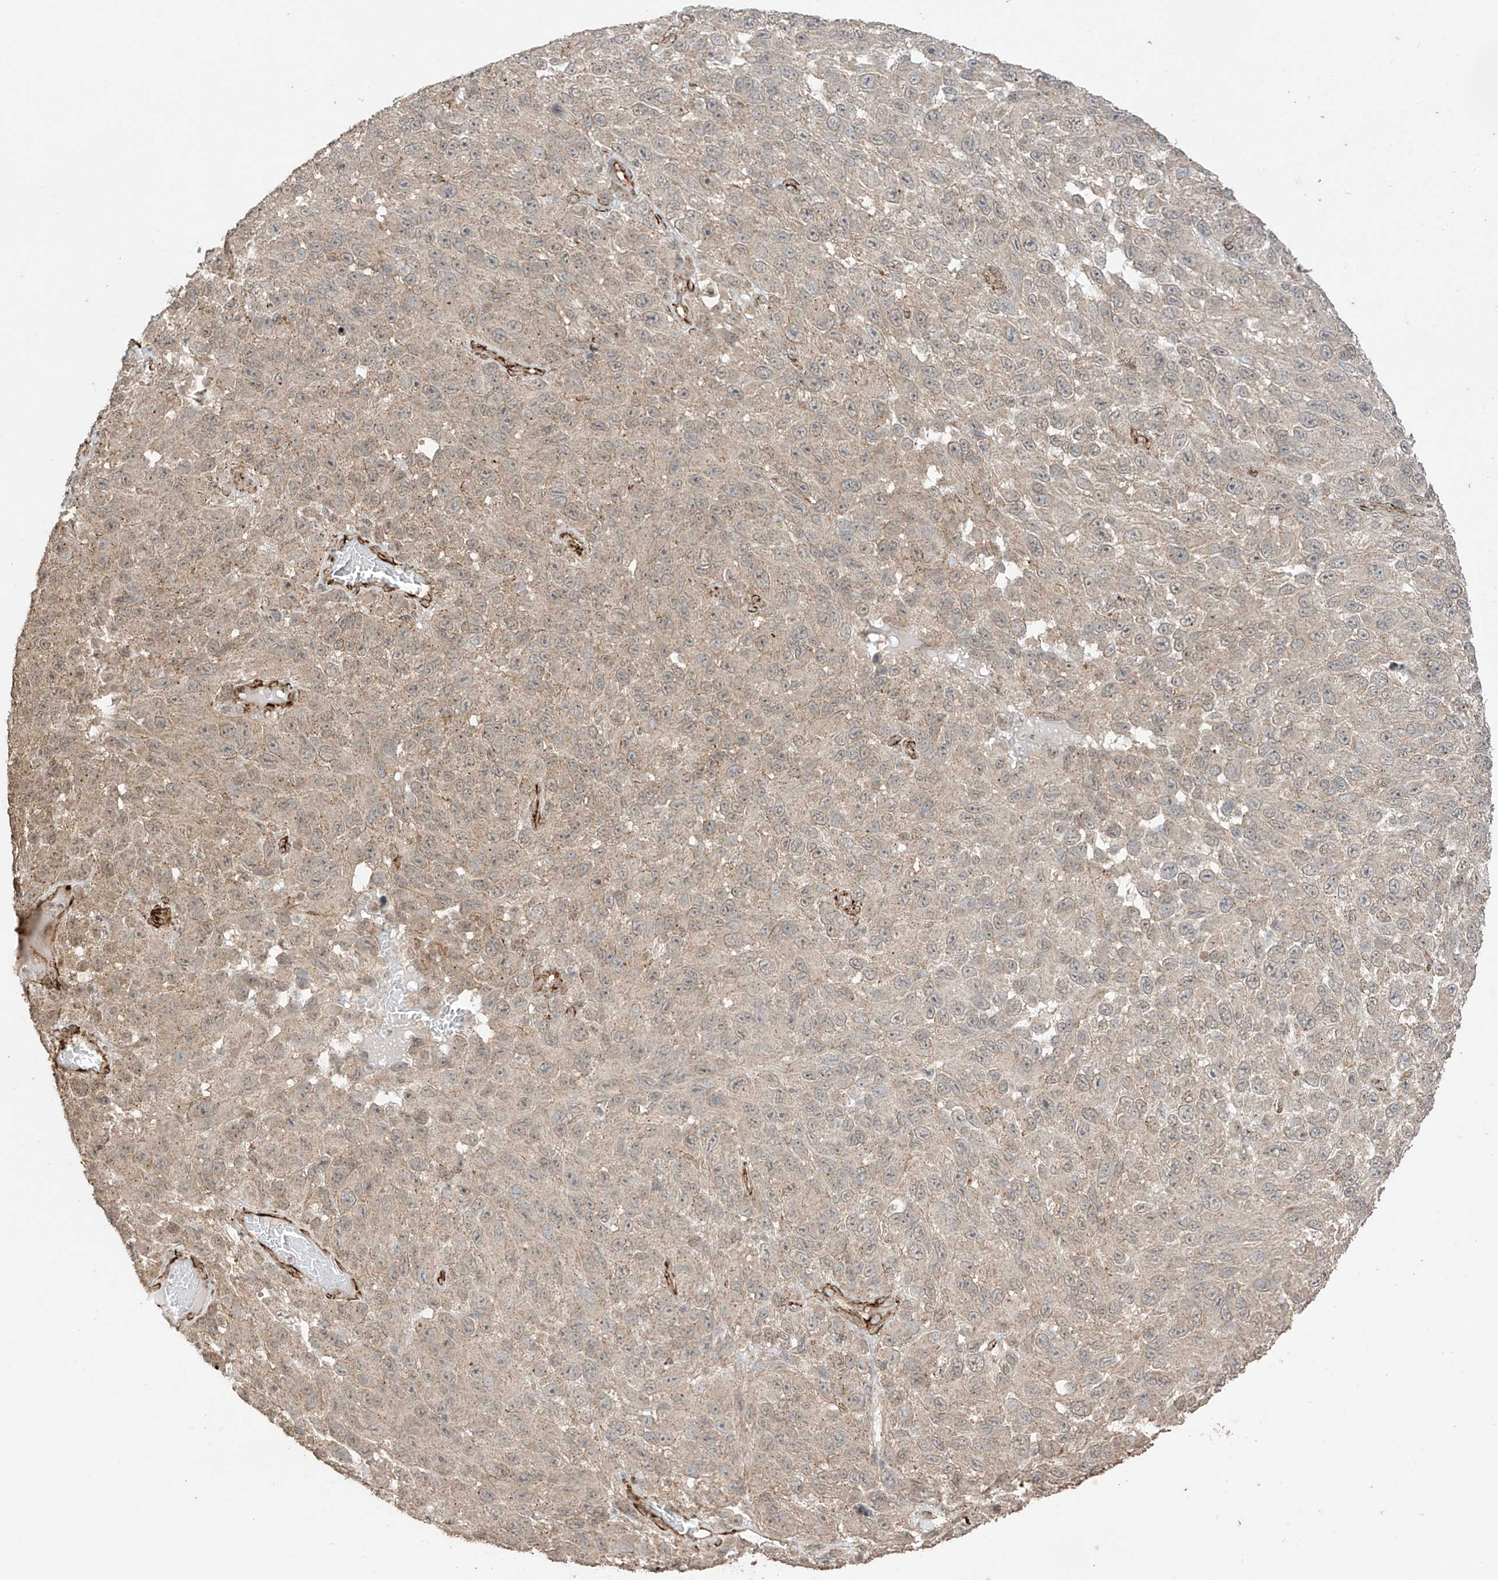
{"staining": {"intensity": "weak", "quantity": "25%-75%", "location": "cytoplasmic/membranous"}, "tissue": "melanoma", "cell_type": "Tumor cells", "image_type": "cancer", "snomed": [{"axis": "morphology", "description": "Malignant melanoma, NOS"}, {"axis": "topography", "description": "Skin"}], "caption": "Protein staining demonstrates weak cytoplasmic/membranous expression in approximately 25%-75% of tumor cells in melanoma.", "gene": "TTLL5", "patient": {"sex": "female", "age": 96}}